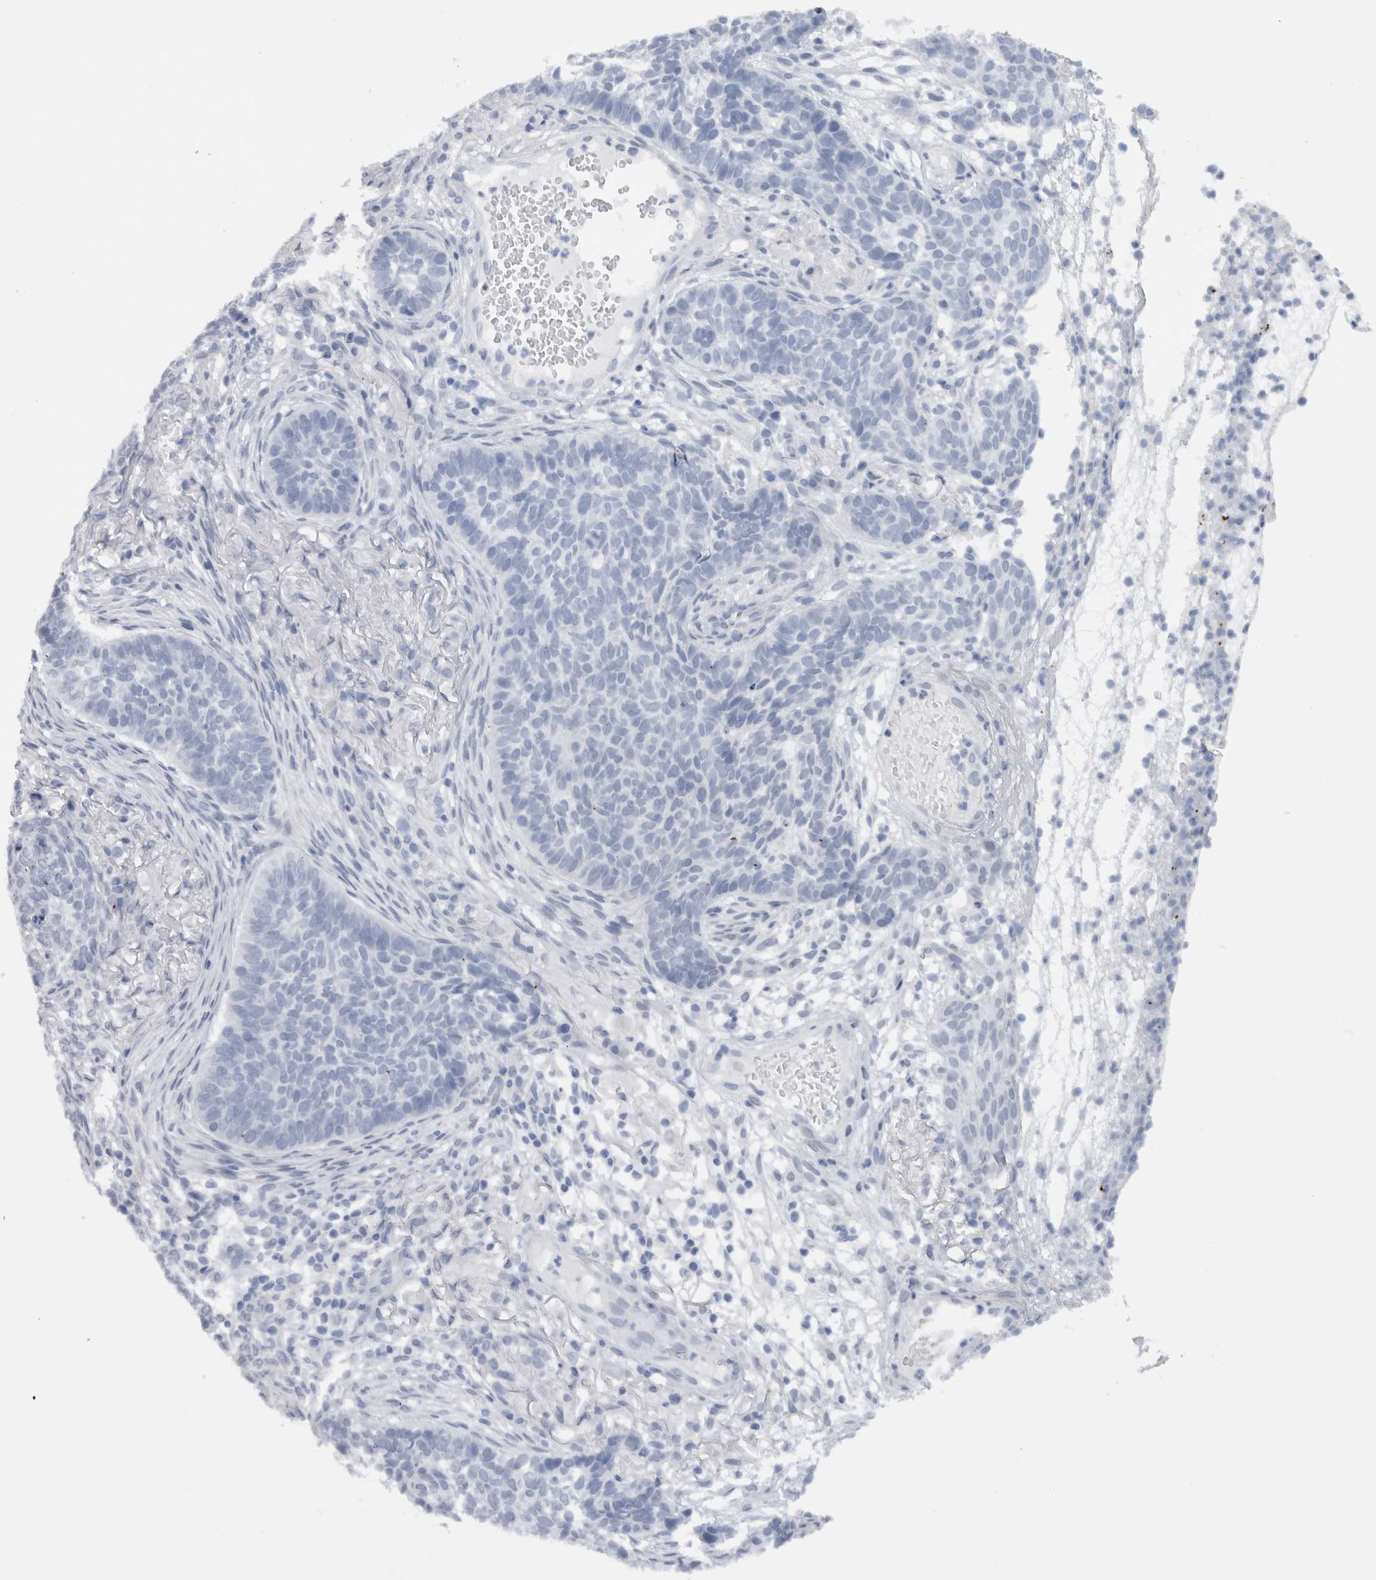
{"staining": {"intensity": "negative", "quantity": "none", "location": "none"}, "tissue": "skin cancer", "cell_type": "Tumor cells", "image_type": "cancer", "snomed": [{"axis": "morphology", "description": "Basal cell carcinoma"}, {"axis": "topography", "description": "Skin"}], "caption": "Immunohistochemical staining of human skin basal cell carcinoma shows no significant positivity in tumor cells.", "gene": "VCPIP1", "patient": {"sex": "male", "age": 85}}